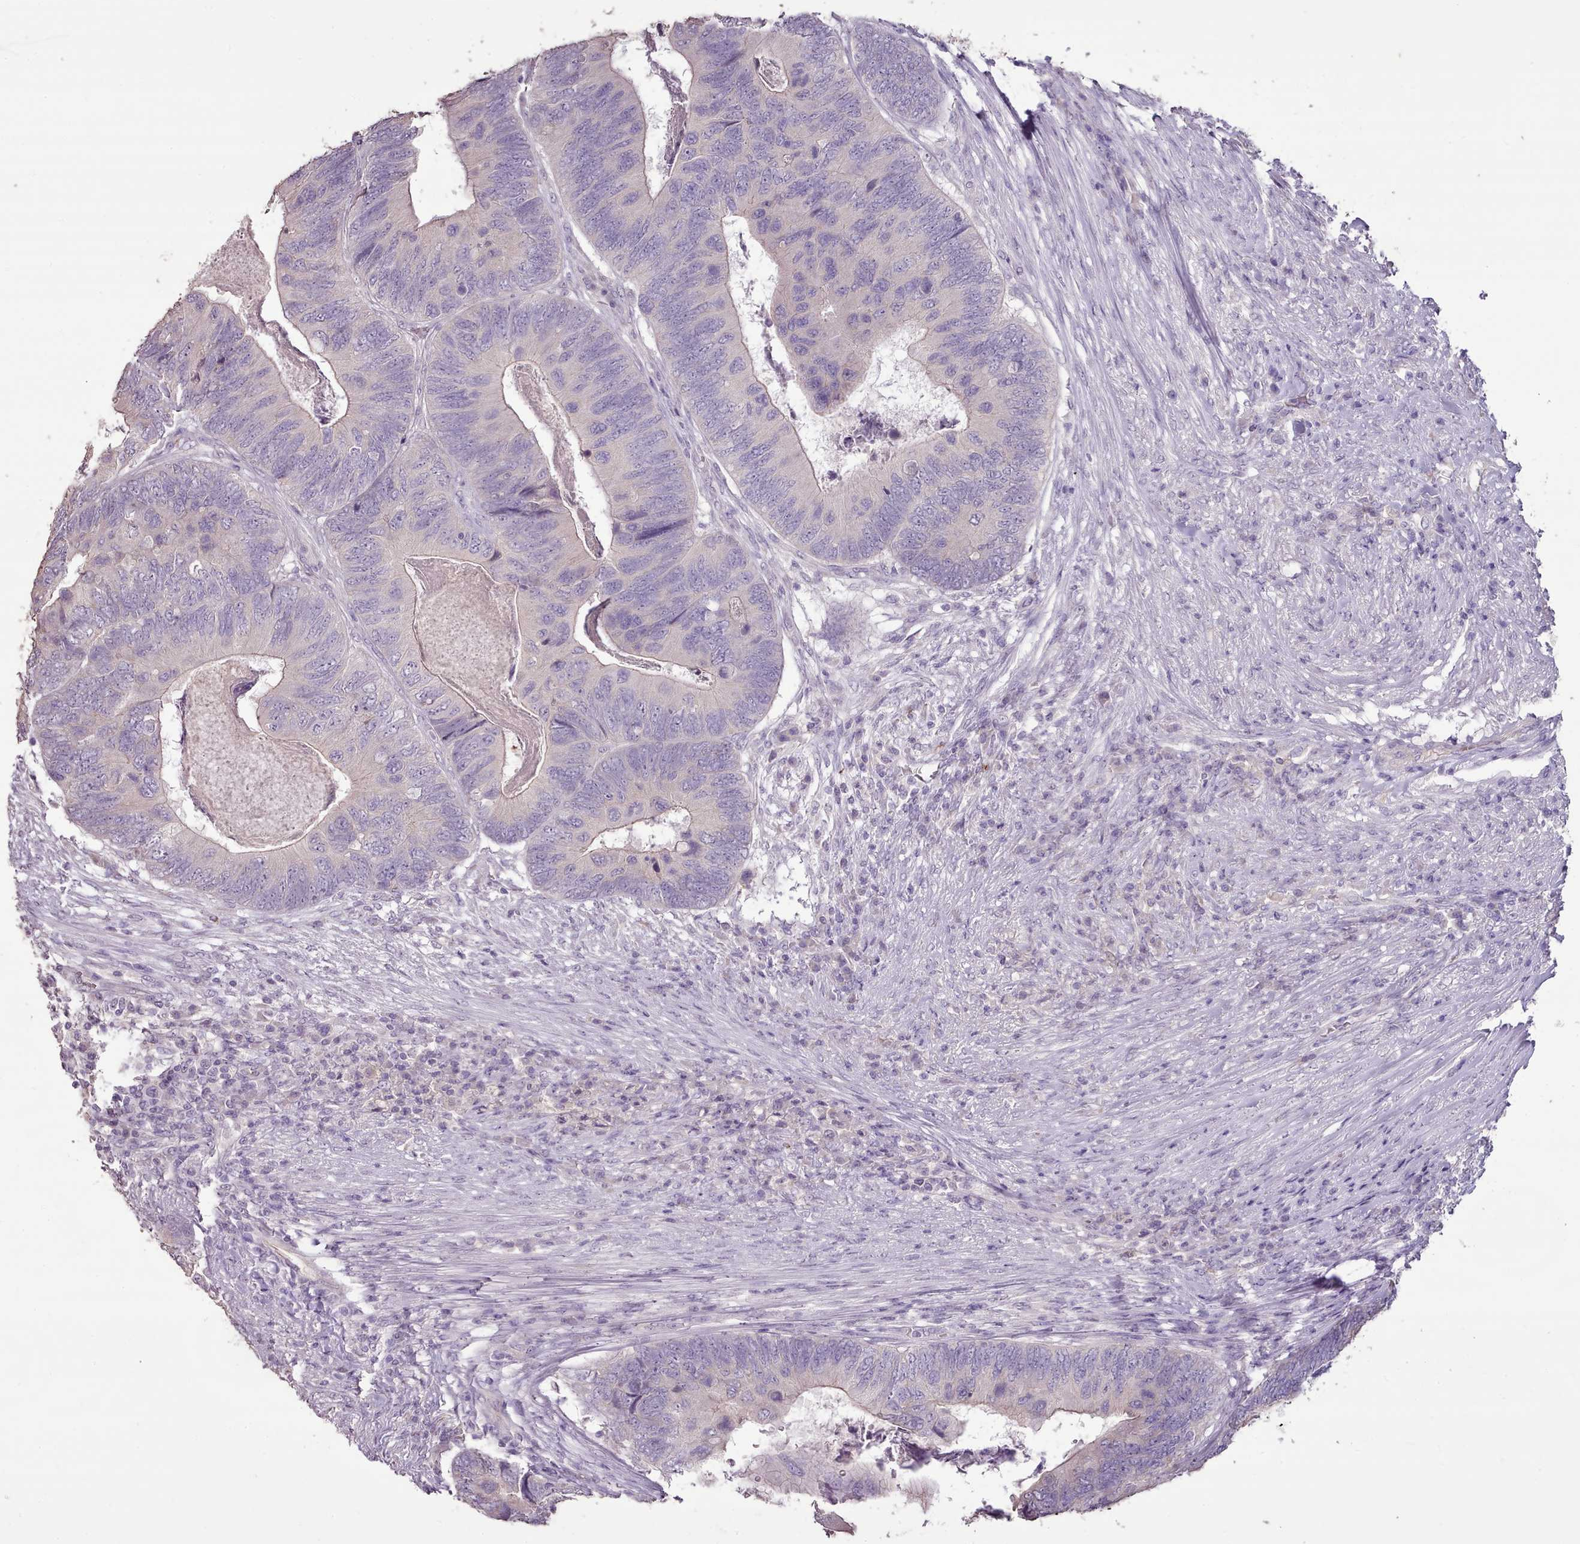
{"staining": {"intensity": "negative", "quantity": "none", "location": "none"}, "tissue": "colorectal cancer", "cell_type": "Tumor cells", "image_type": "cancer", "snomed": [{"axis": "morphology", "description": "Adenocarcinoma, NOS"}, {"axis": "topography", "description": "Colon"}], "caption": "A micrograph of human colorectal adenocarcinoma is negative for staining in tumor cells.", "gene": "BLOC1S2", "patient": {"sex": "female", "age": 67}}